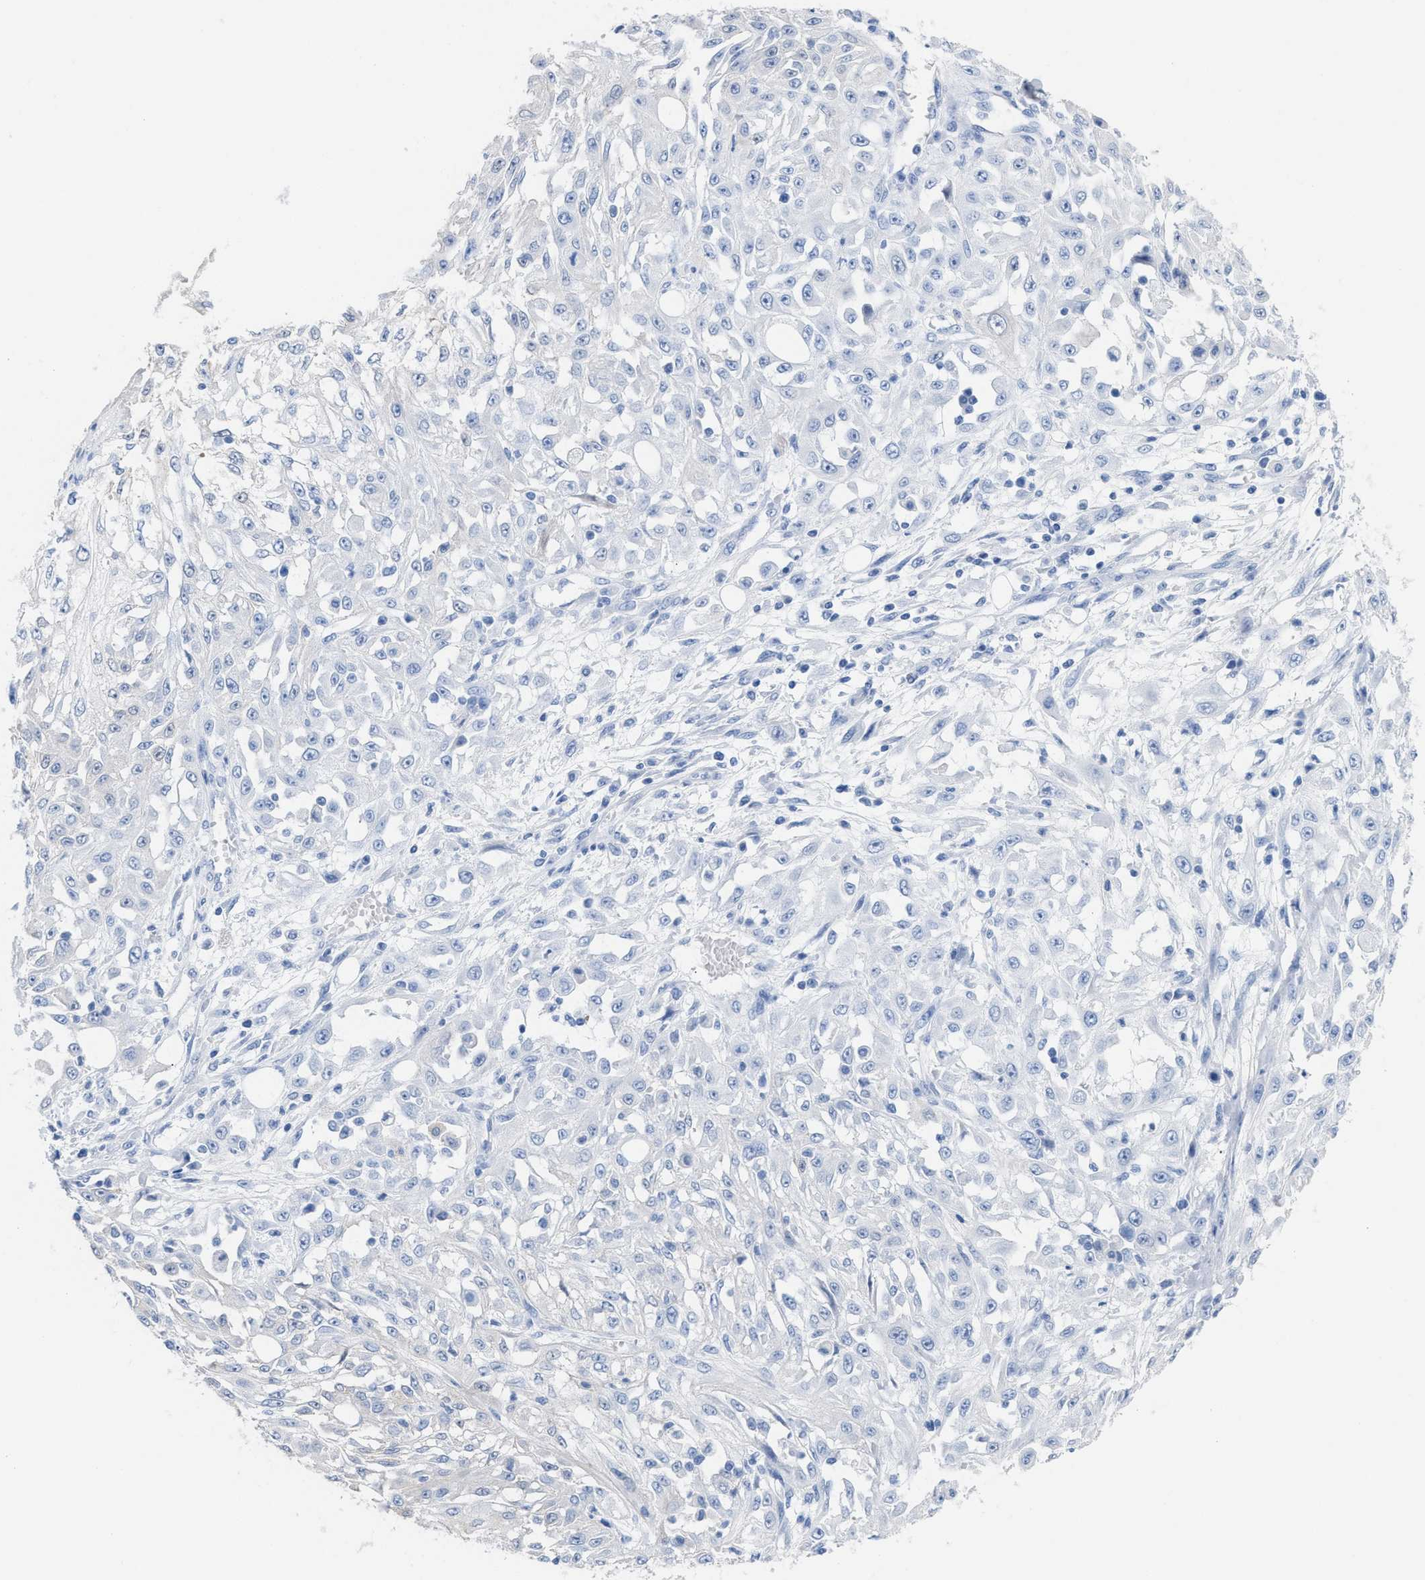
{"staining": {"intensity": "negative", "quantity": "none", "location": "none"}, "tissue": "skin cancer", "cell_type": "Tumor cells", "image_type": "cancer", "snomed": [{"axis": "morphology", "description": "Squamous cell carcinoma, NOS"}, {"axis": "morphology", "description": "Squamous cell carcinoma, metastatic, NOS"}, {"axis": "topography", "description": "Skin"}, {"axis": "topography", "description": "Lymph node"}], "caption": "The micrograph displays no significant staining in tumor cells of skin cancer (metastatic squamous cell carcinoma). (DAB immunohistochemistry (IHC) with hematoxylin counter stain).", "gene": "CPA1", "patient": {"sex": "male", "age": 75}}